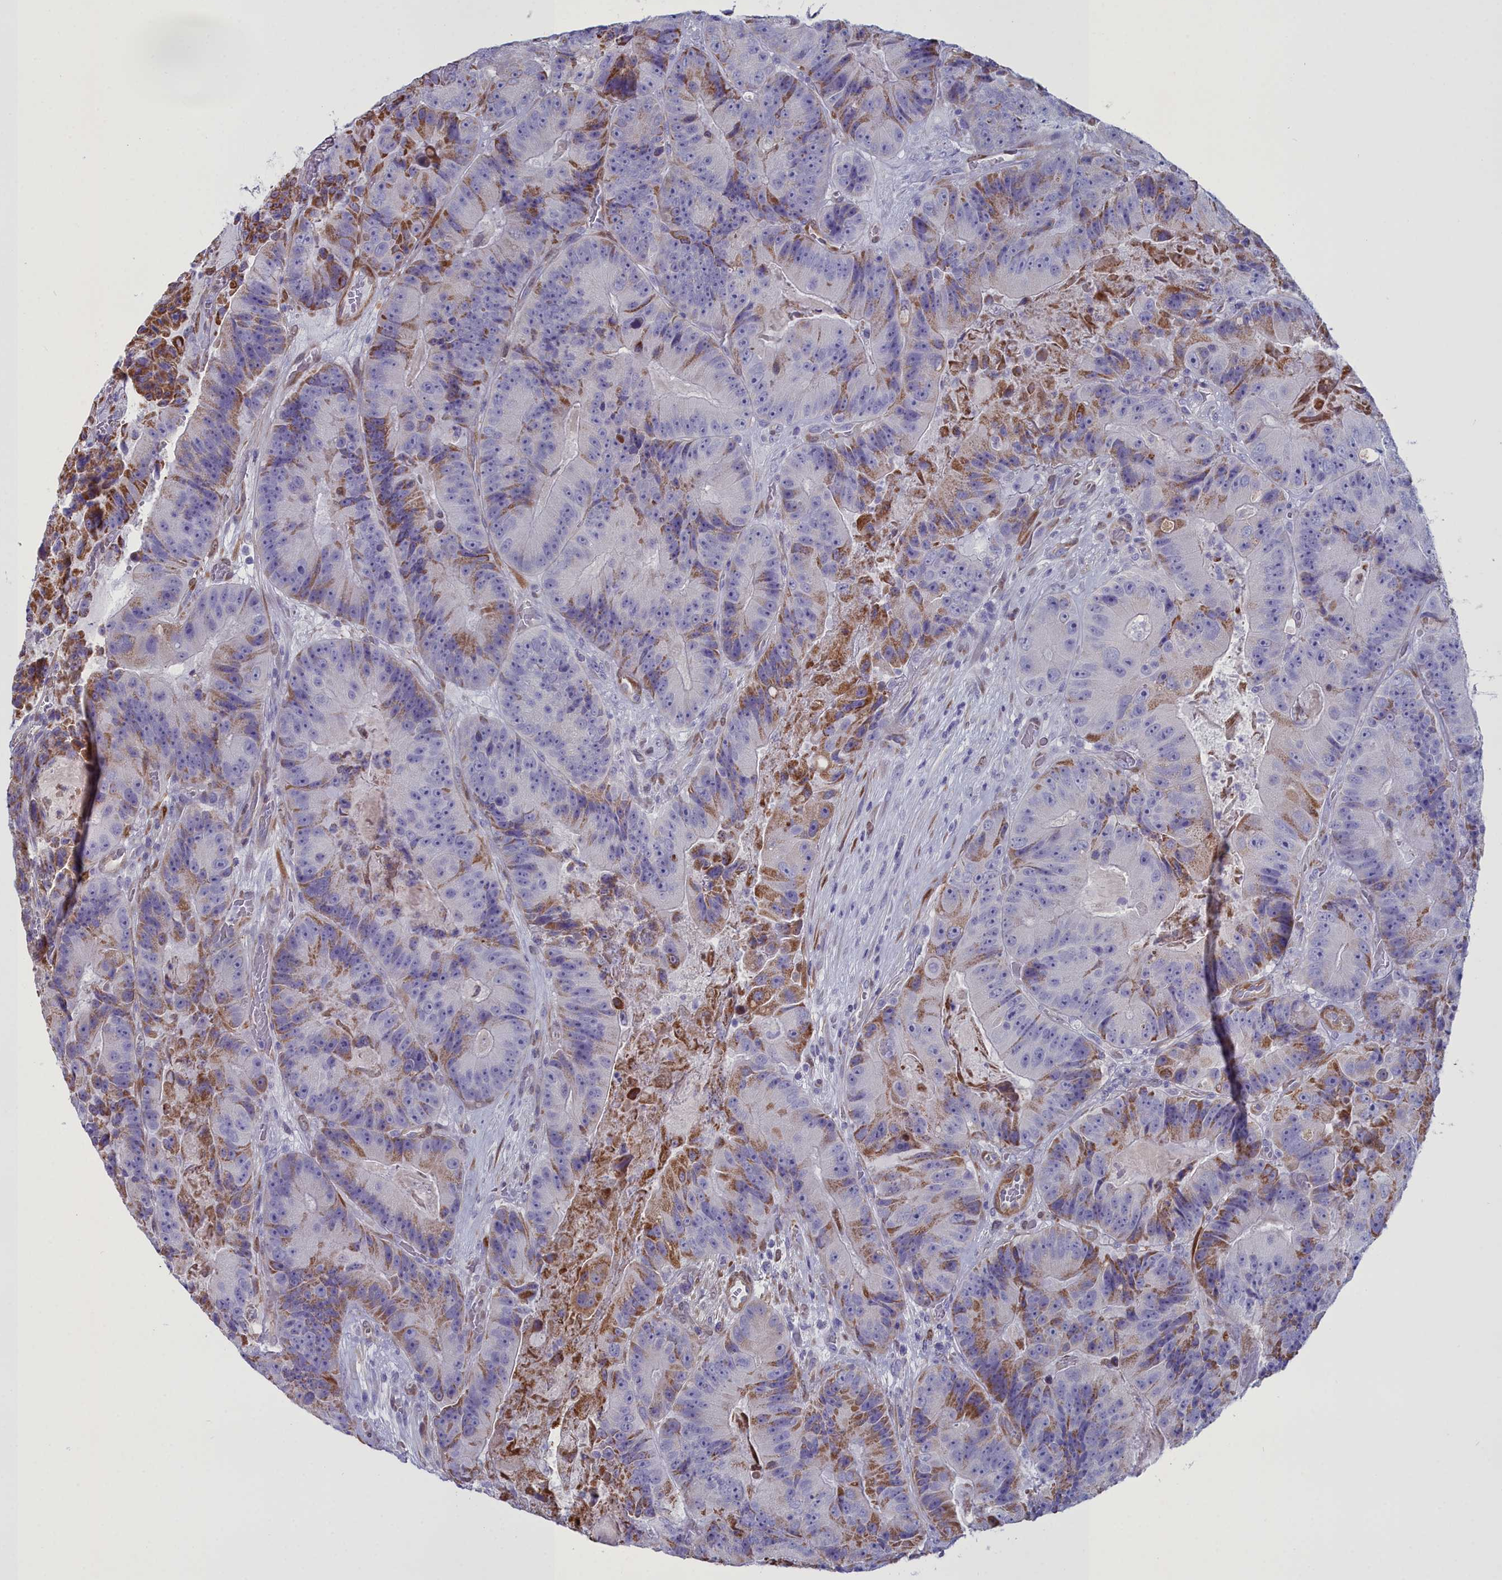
{"staining": {"intensity": "moderate", "quantity": "<25%", "location": "cytoplasmic/membranous"}, "tissue": "colorectal cancer", "cell_type": "Tumor cells", "image_type": "cancer", "snomed": [{"axis": "morphology", "description": "Adenocarcinoma, NOS"}, {"axis": "topography", "description": "Colon"}], "caption": "Immunohistochemical staining of human adenocarcinoma (colorectal) shows low levels of moderate cytoplasmic/membranous staining in approximately <25% of tumor cells.", "gene": "PPP1R14A", "patient": {"sex": "female", "age": 86}}